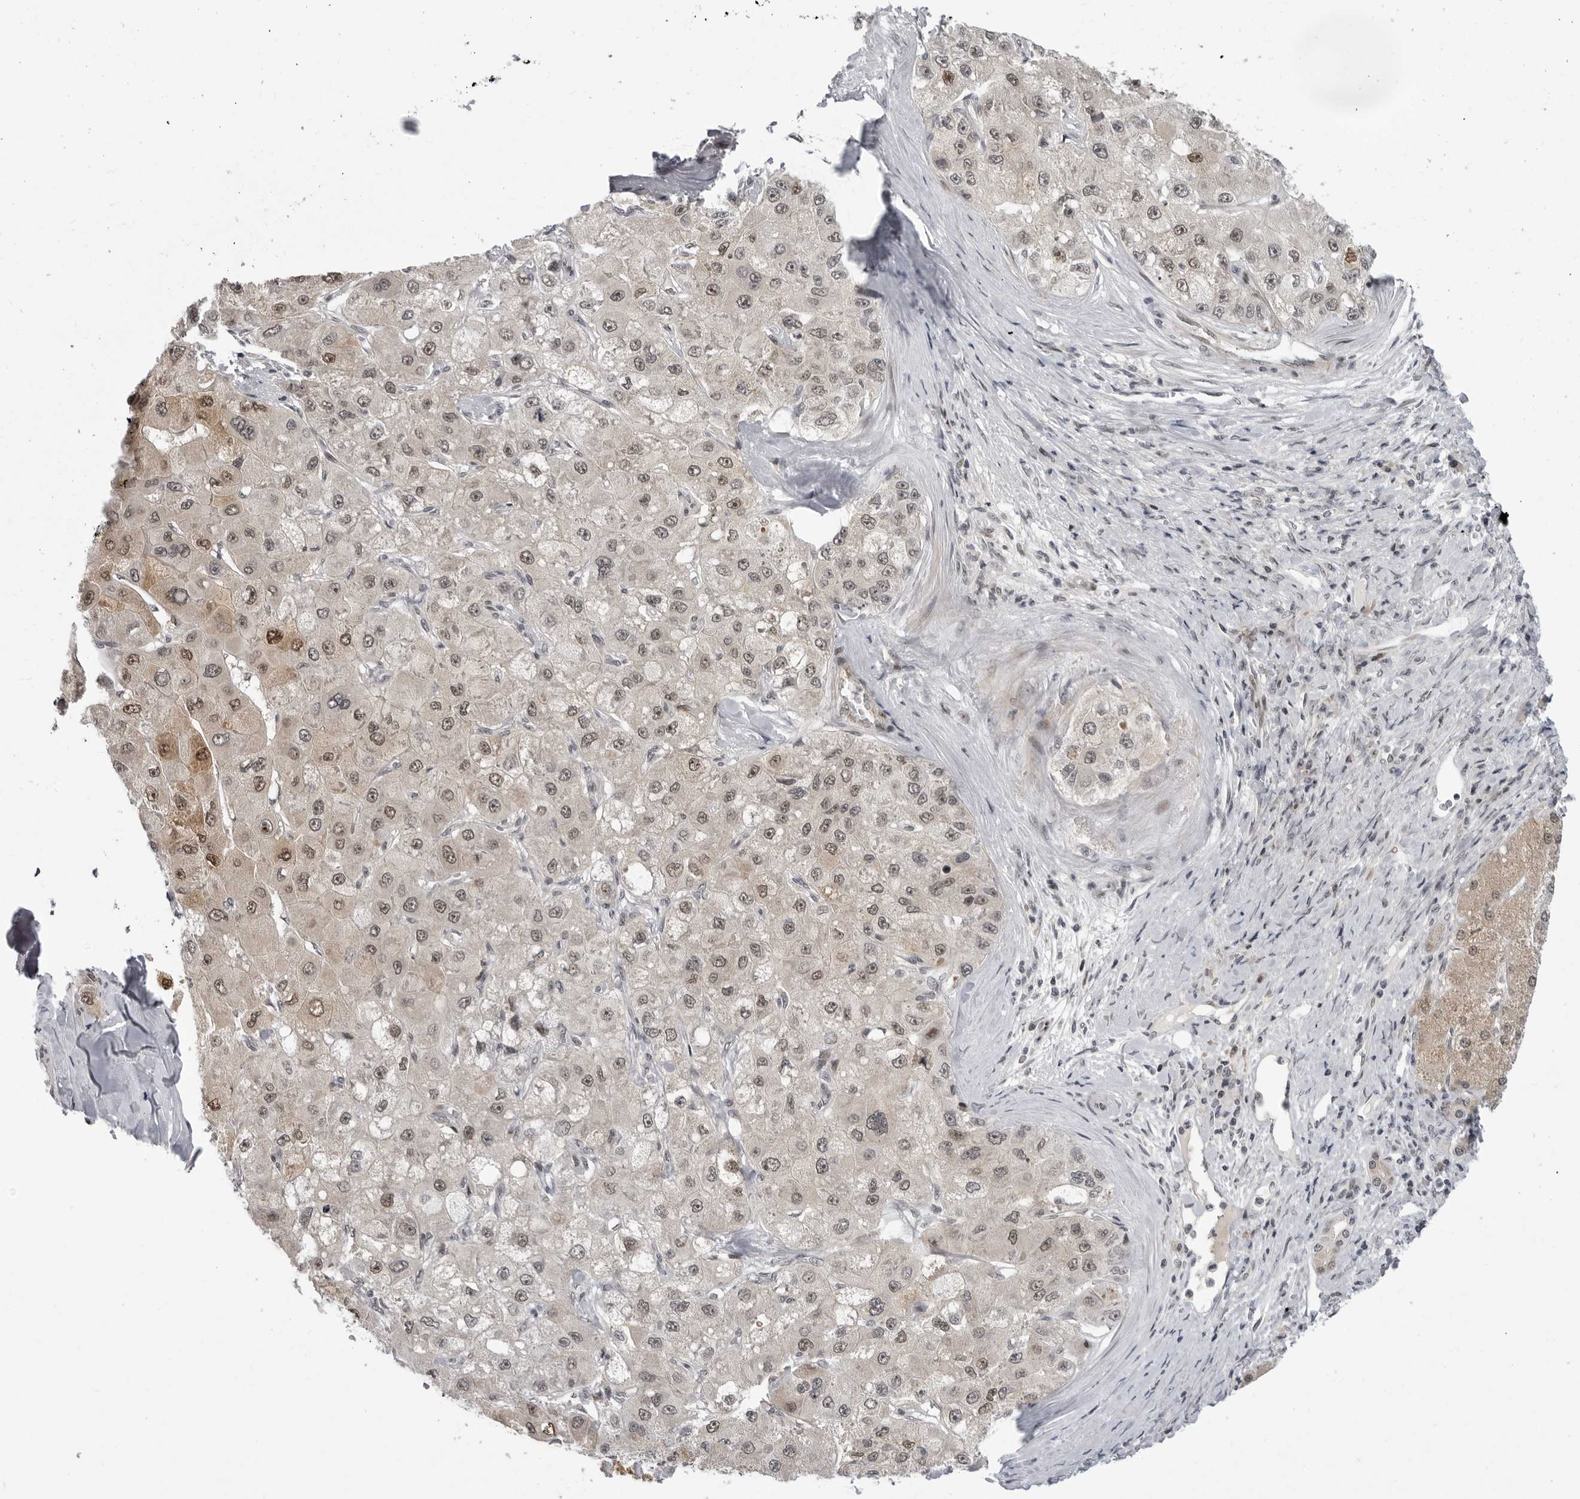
{"staining": {"intensity": "weak", "quantity": ">75%", "location": "cytoplasmic/membranous,nuclear"}, "tissue": "liver cancer", "cell_type": "Tumor cells", "image_type": "cancer", "snomed": [{"axis": "morphology", "description": "Carcinoma, Hepatocellular, NOS"}, {"axis": "topography", "description": "Liver"}], "caption": "Immunohistochemistry (IHC) of human liver hepatocellular carcinoma displays low levels of weak cytoplasmic/membranous and nuclear staining in about >75% of tumor cells.", "gene": "ALPK2", "patient": {"sex": "male", "age": 80}}